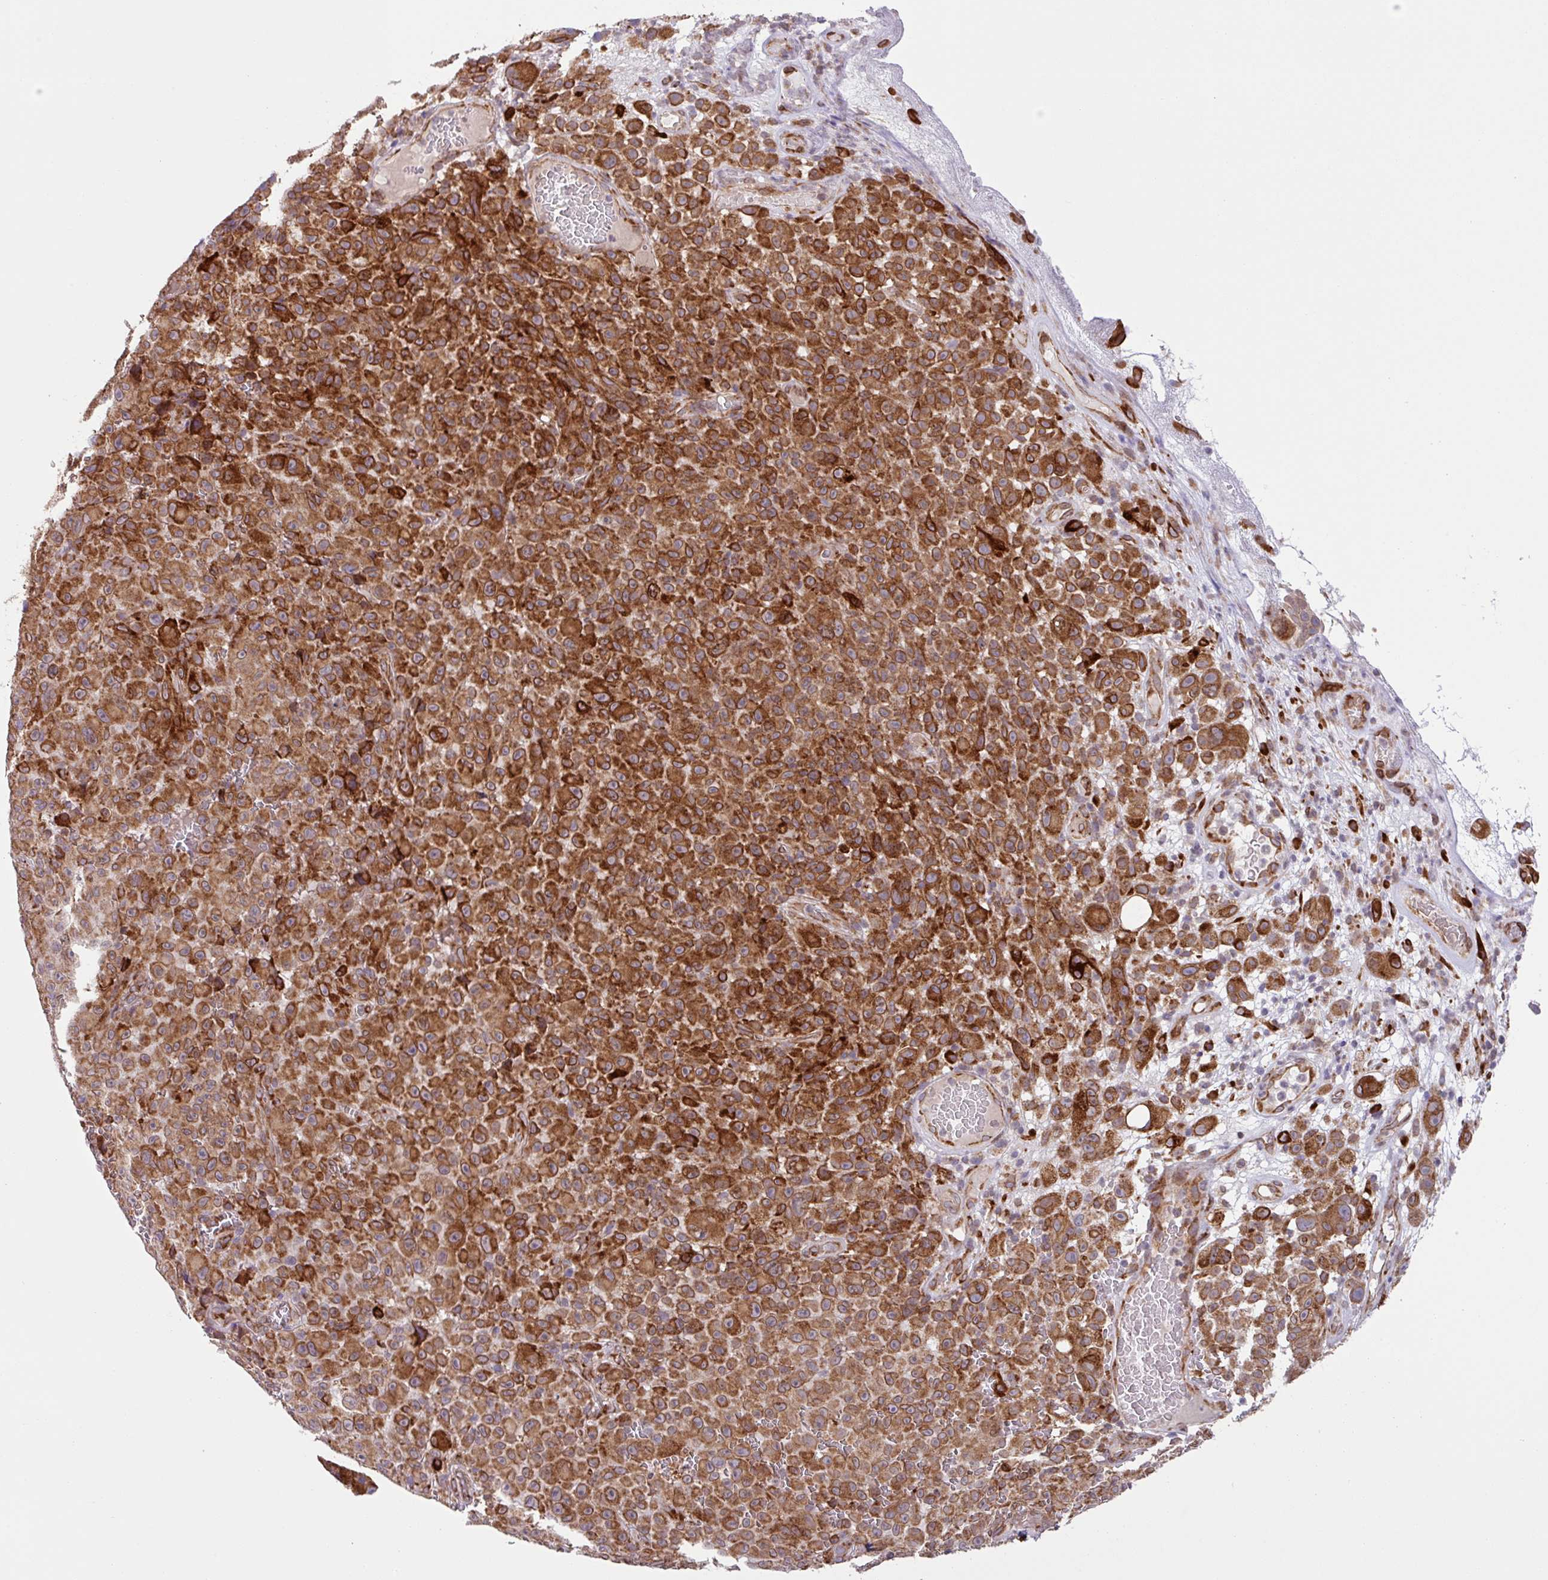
{"staining": {"intensity": "strong", "quantity": ">75%", "location": "cytoplasmic/membranous"}, "tissue": "melanoma", "cell_type": "Tumor cells", "image_type": "cancer", "snomed": [{"axis": "morphology", "description": "Malignant melanoma, NOS"}, {"axis": "topography", "description": "Skin"}], "caption": "Malignant melanoma stained with DAB IHC demonstrates high levels of strong cytoplasmic/membranous positivity in approximately >75% of tumor cells.", "gene": "SLC39A7", "patient": {"sex": "female", "age": 82}}